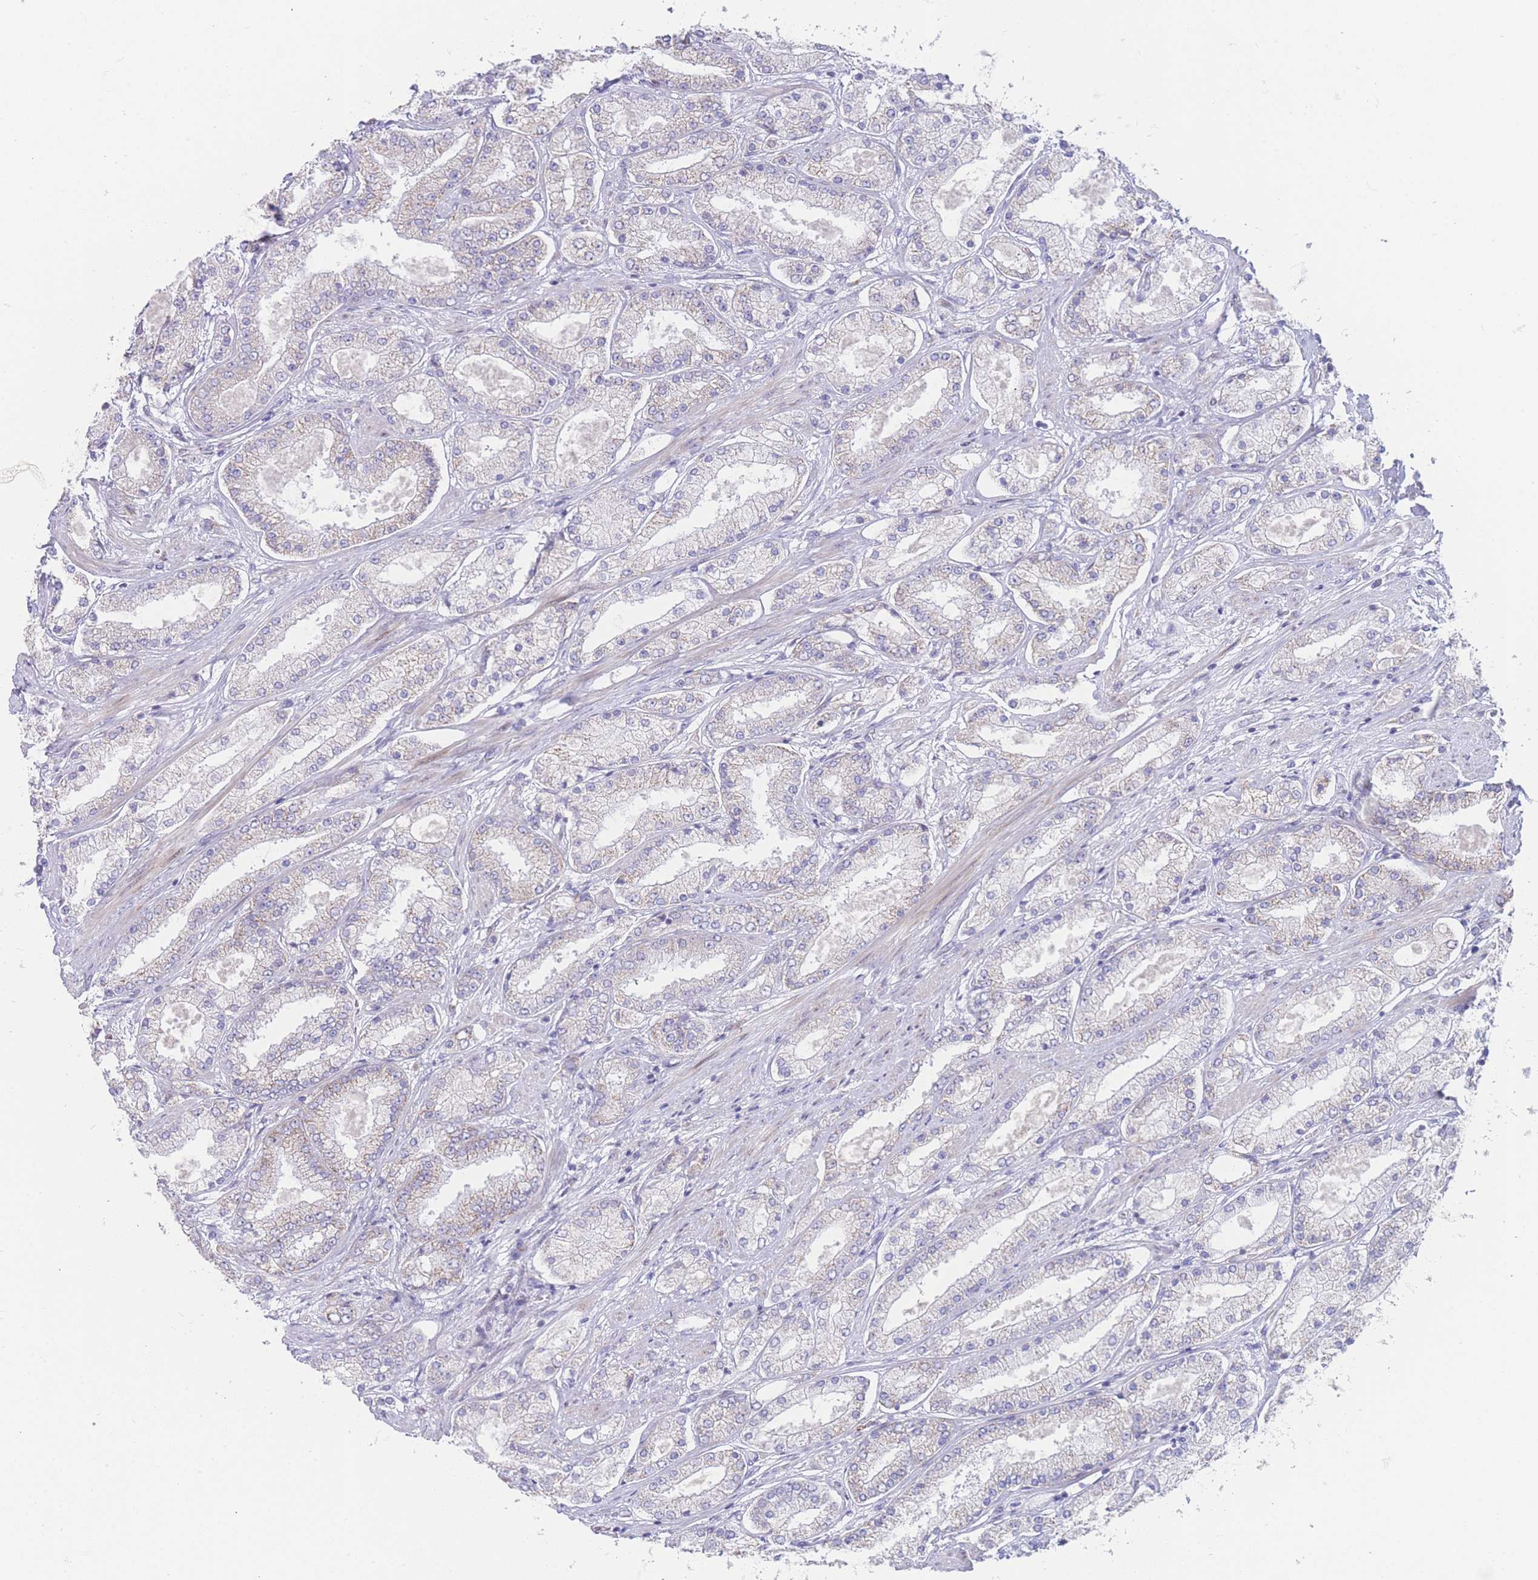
{"staining": {"intensity": "negative", "quantity": "none", "location": "none"}, "tissue": "prostate cancer", "cell_type": "Tumor cells", "image_type": "cancer", "snomed": [{"axis": "morphology", "description": "Adenocarcinoma, High grade"}, {"axis": "topography", "description": "Prostate"}], "caption": "Tumor cells show no significant protein positivity in adenocarcinoma (high-grade) (prostate). The staining was performed using DAB (3,3'-diaminobenzidine) to visualize the protein expression in brown, while the nuclei were stained in blue with hematoxylin (Magnification: 20x).", "gene": "GPAM", "patient": {"sex": "male", "age": 69}}